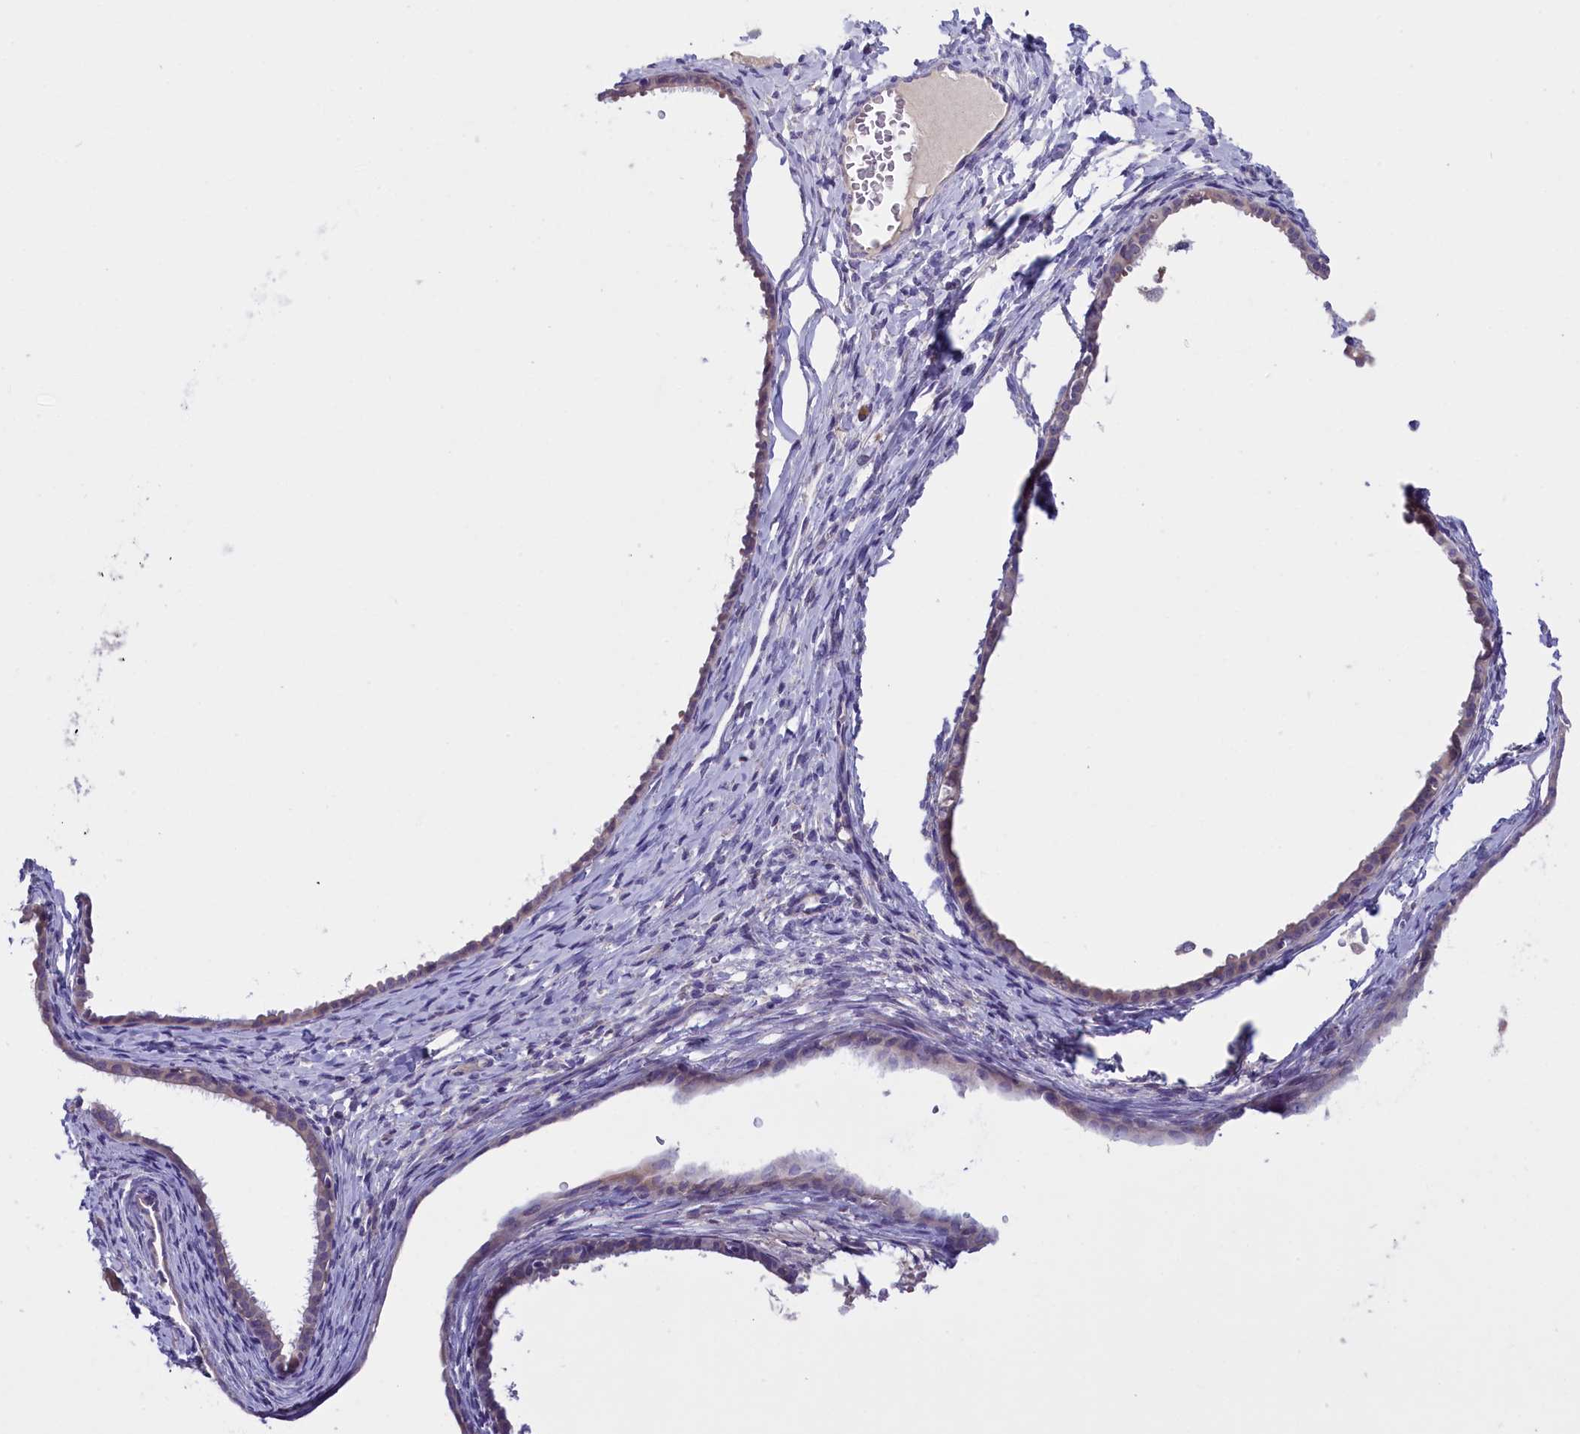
{"staining": {"intensity": "weak", "quantity": "<25%", "location": "cytoplasmic/membranous"}, "tissue": "endometrial cancer", "cell_type": "Tumor cells", "image_type": "cancer", "snomed": [{"axis": "morphology", "description": "Adenocarcinoma, NOS"}, {"axis": "topography", "description": "Endometrium"}], "caption": "This is a micrograph of IHC staining of endometrial cancer, which shows no positivity in tumor cells. (DAB (3,3'-diaminobenzidine) immunohistochemistry with hematoxylin counter stain).", "gene": "ENPP6", "patient": {"sex": "female", "age": 58}}